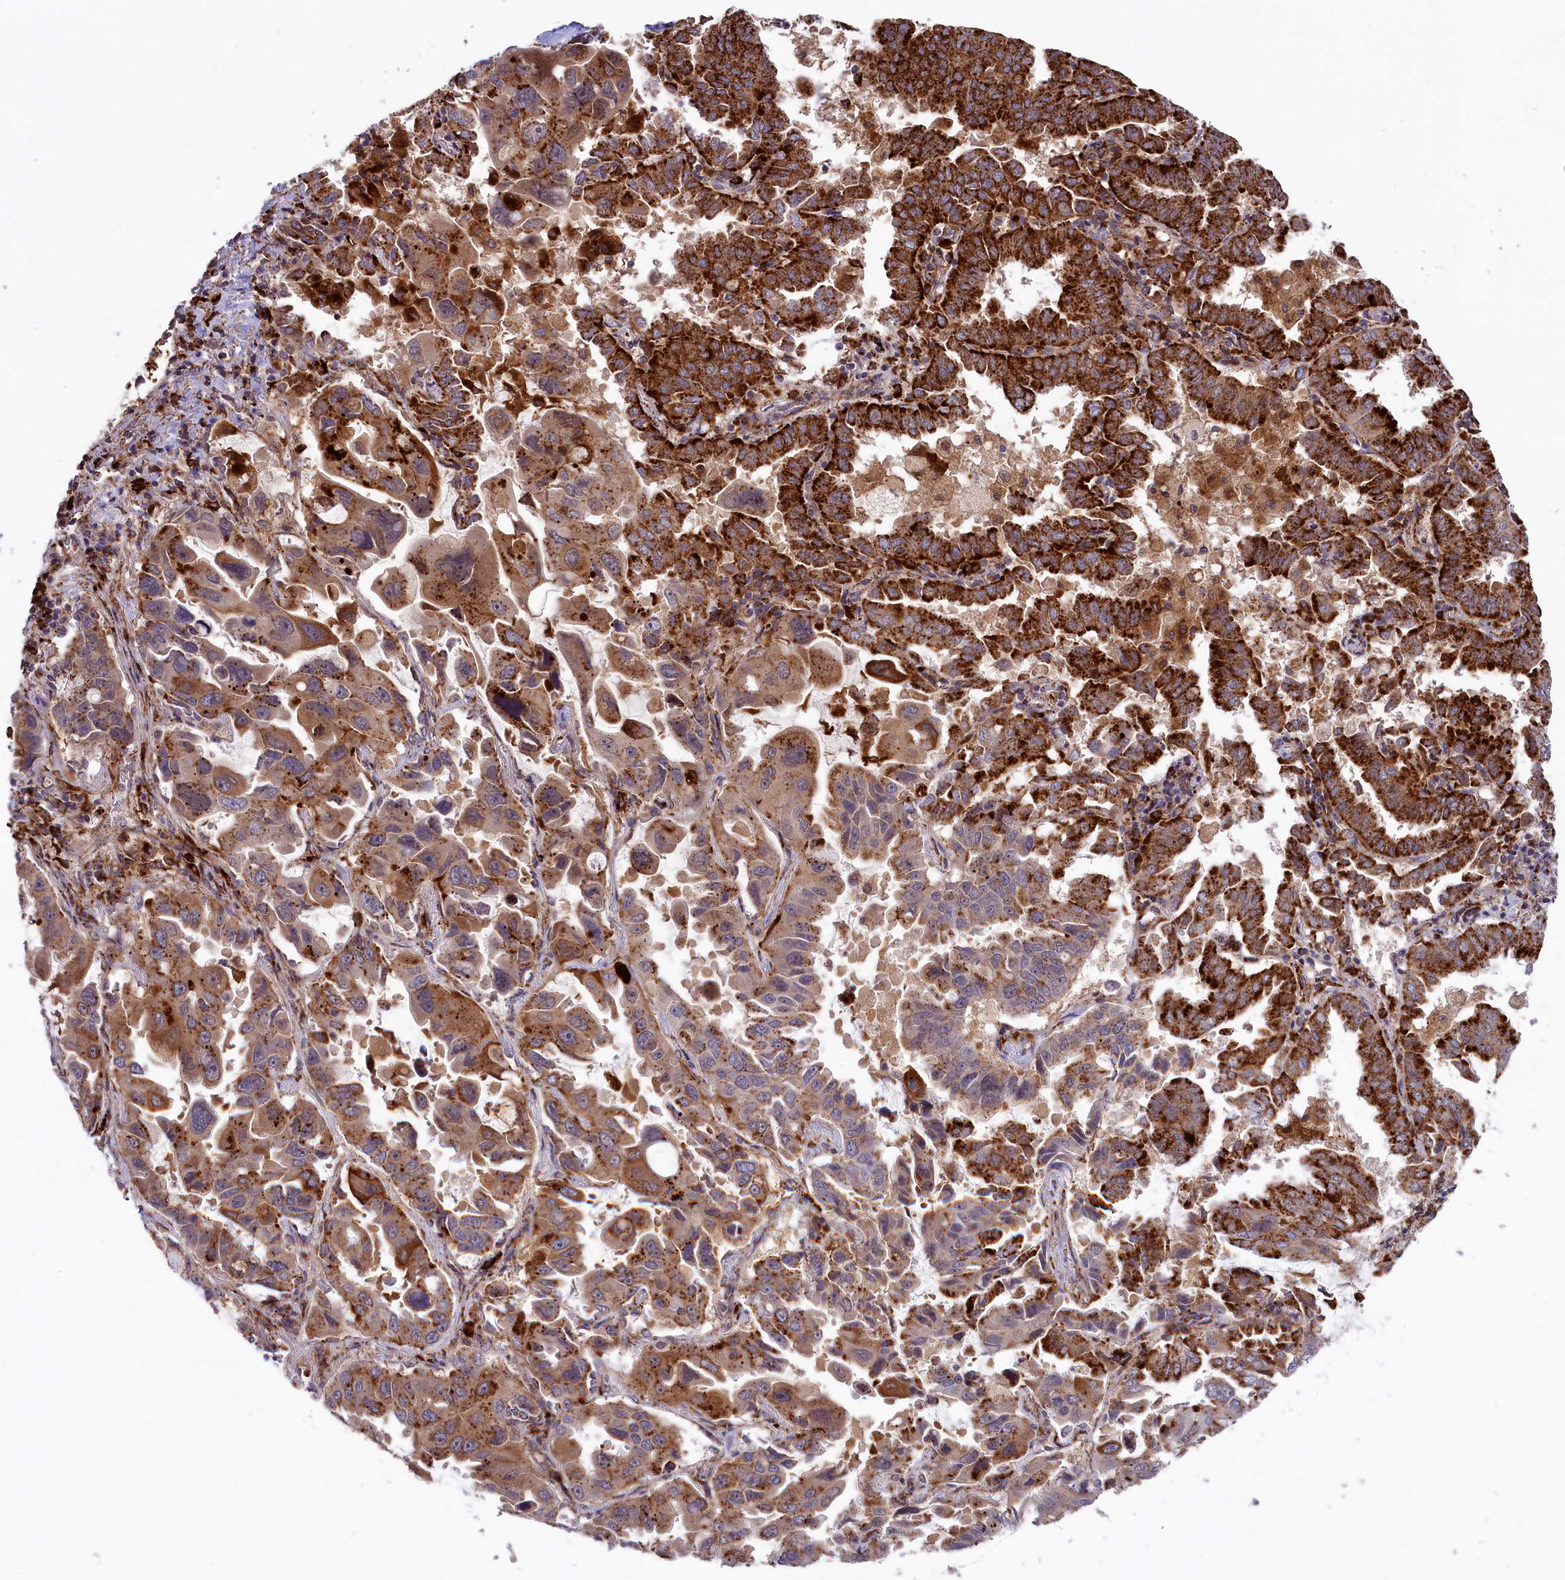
{"staining": {"intensity": "strong", "quantity": "25%-75%", "location": "cytoplasmic/membranous"}, "tissue": "lung cancer", "cell_type": "Tumor cells", "image_type": "cancer", "snomed": [{"axis": "morphology", "description": "Adenocarcinoma, NOS"}, {"axis": "topography", "description": "Lung"}], "caption": "The image reveals immunohistochemical staining of lung cancer. There is strong cytoplasmic/membranous positivity is identified in approximately 25%-75% of tumor cells.", "gene": "MAN2B1", "patient": {"sex": "male", "age": 64}}